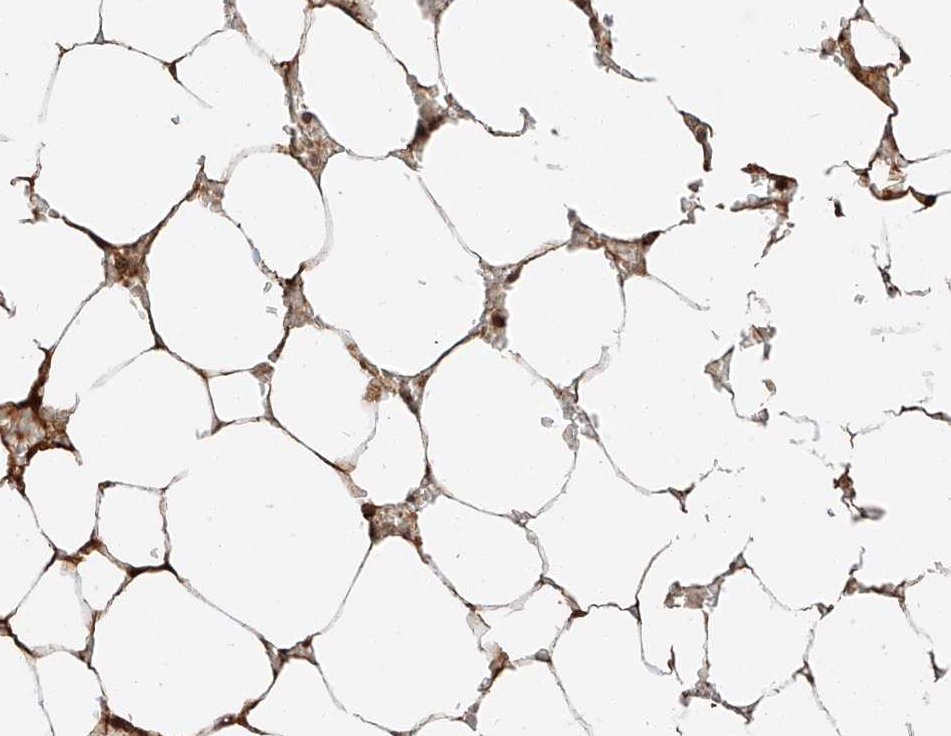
{"staining": {"intensity": "moderate", "quantity": "25%-75%", "location": "cytoplasmic/membranous,nuclear"}, "tissue": "bone marrow", "cell_type": "Hematopoietic cells", "image_type": "normal", "snomed": [{"axis": "morphology", "description": "Normal tissue, NOS"}, {"axis": "topography", "description": "Bone marrow"}], "caption": "Immunohistochemistry micrograph of normal bone marrow stained for a protein (brown), which reveals medium levels of moderate cytoplasmic/membranous,nuclear staining in about 25%-75% of hematopoietic cells.", "gene": "ARHGAP33", "patient": {"sex": "male", "age": 70}}